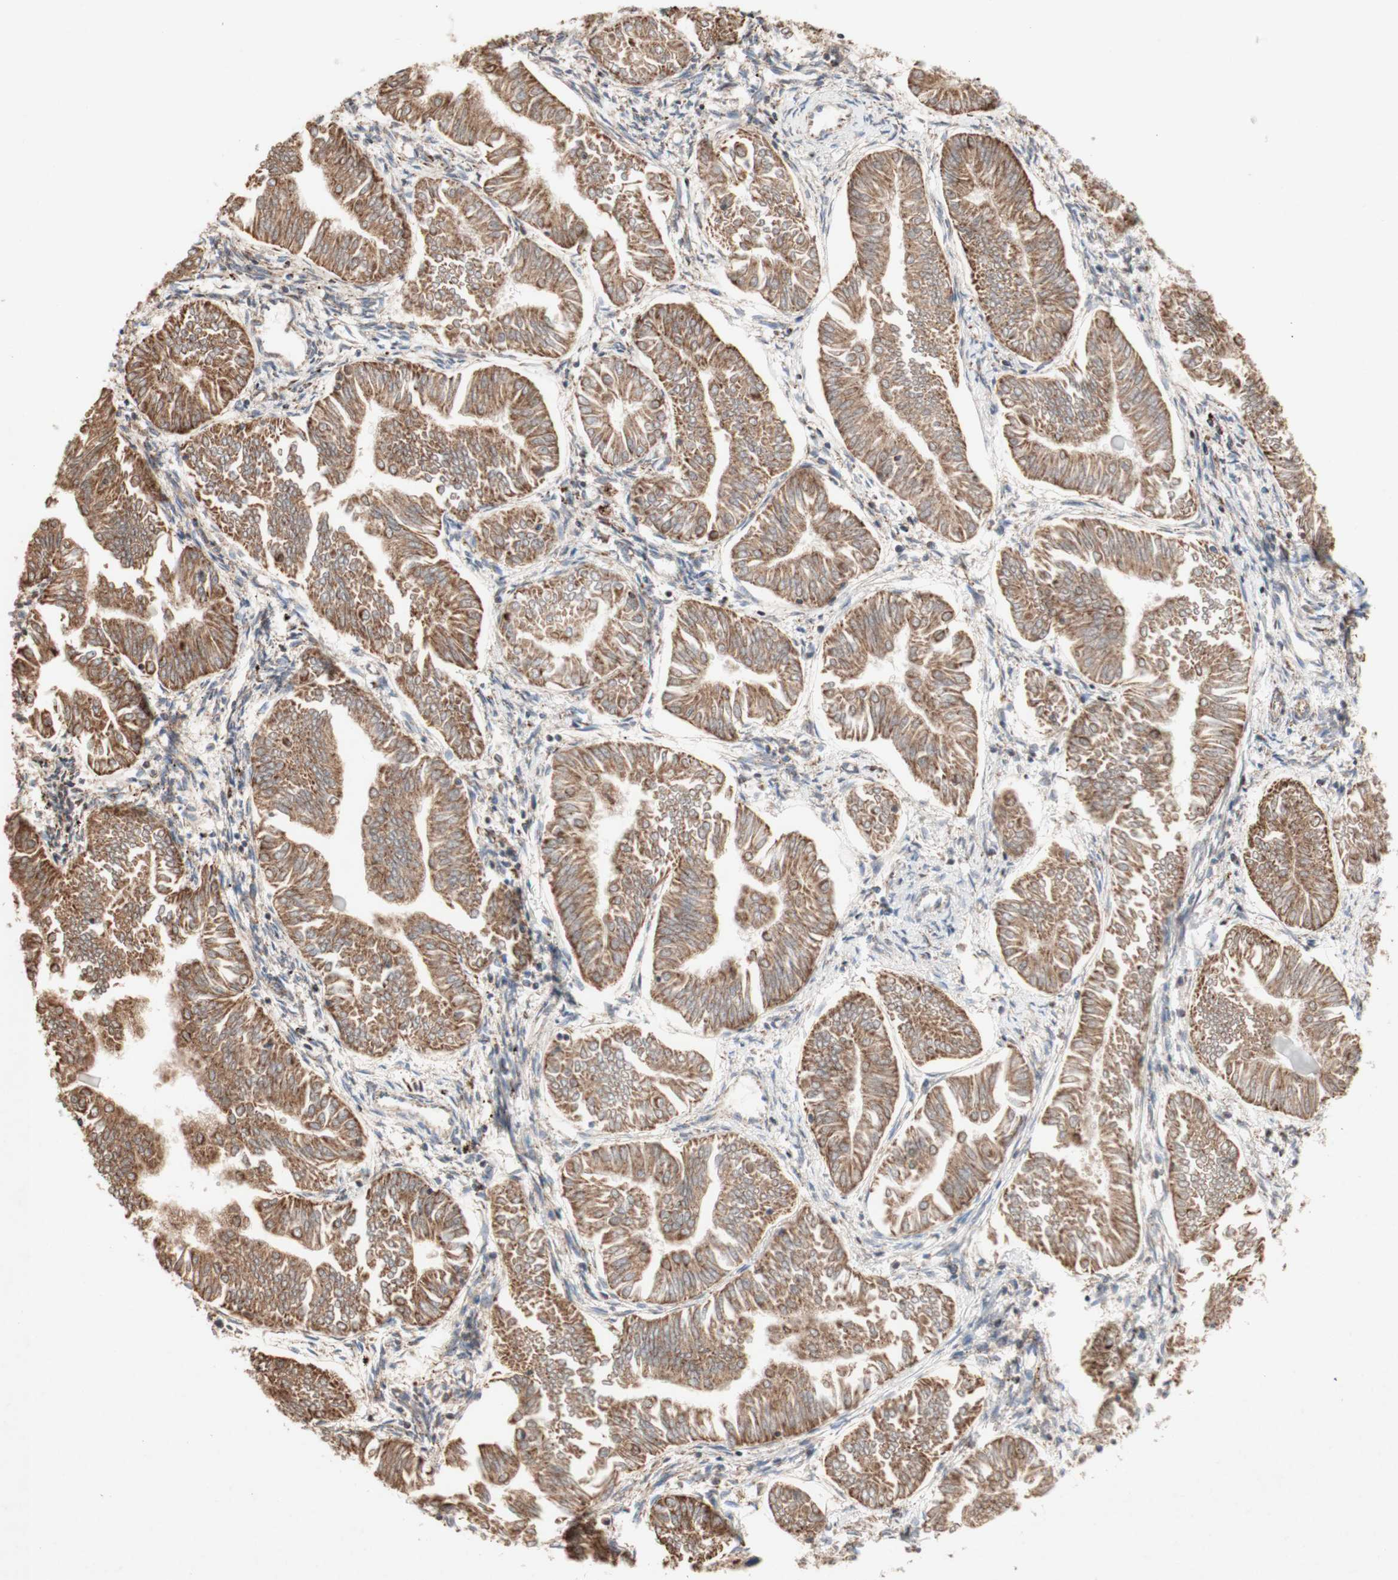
{"staining": {"intensity": "moderate", "quantity": ">75%", "location": "cytoplasmic/membranous"}, "tissue": "endometrial cancer", "cell_type": "Tumor cells", "image_type": "cancer", "snomed": [{"axis": "morphology", "description": "Adenocarcinoma, NOS"}, {"axis": "topography", "description": "Endometrium"}], "caption": "Moderate cytoplasmic/membranous positivity is seen in approximately >75% of tumor cells in adenocarcinoma (endometrial).", "gene": "SDHB", "patient": {"sex": "female", "age": 53}}